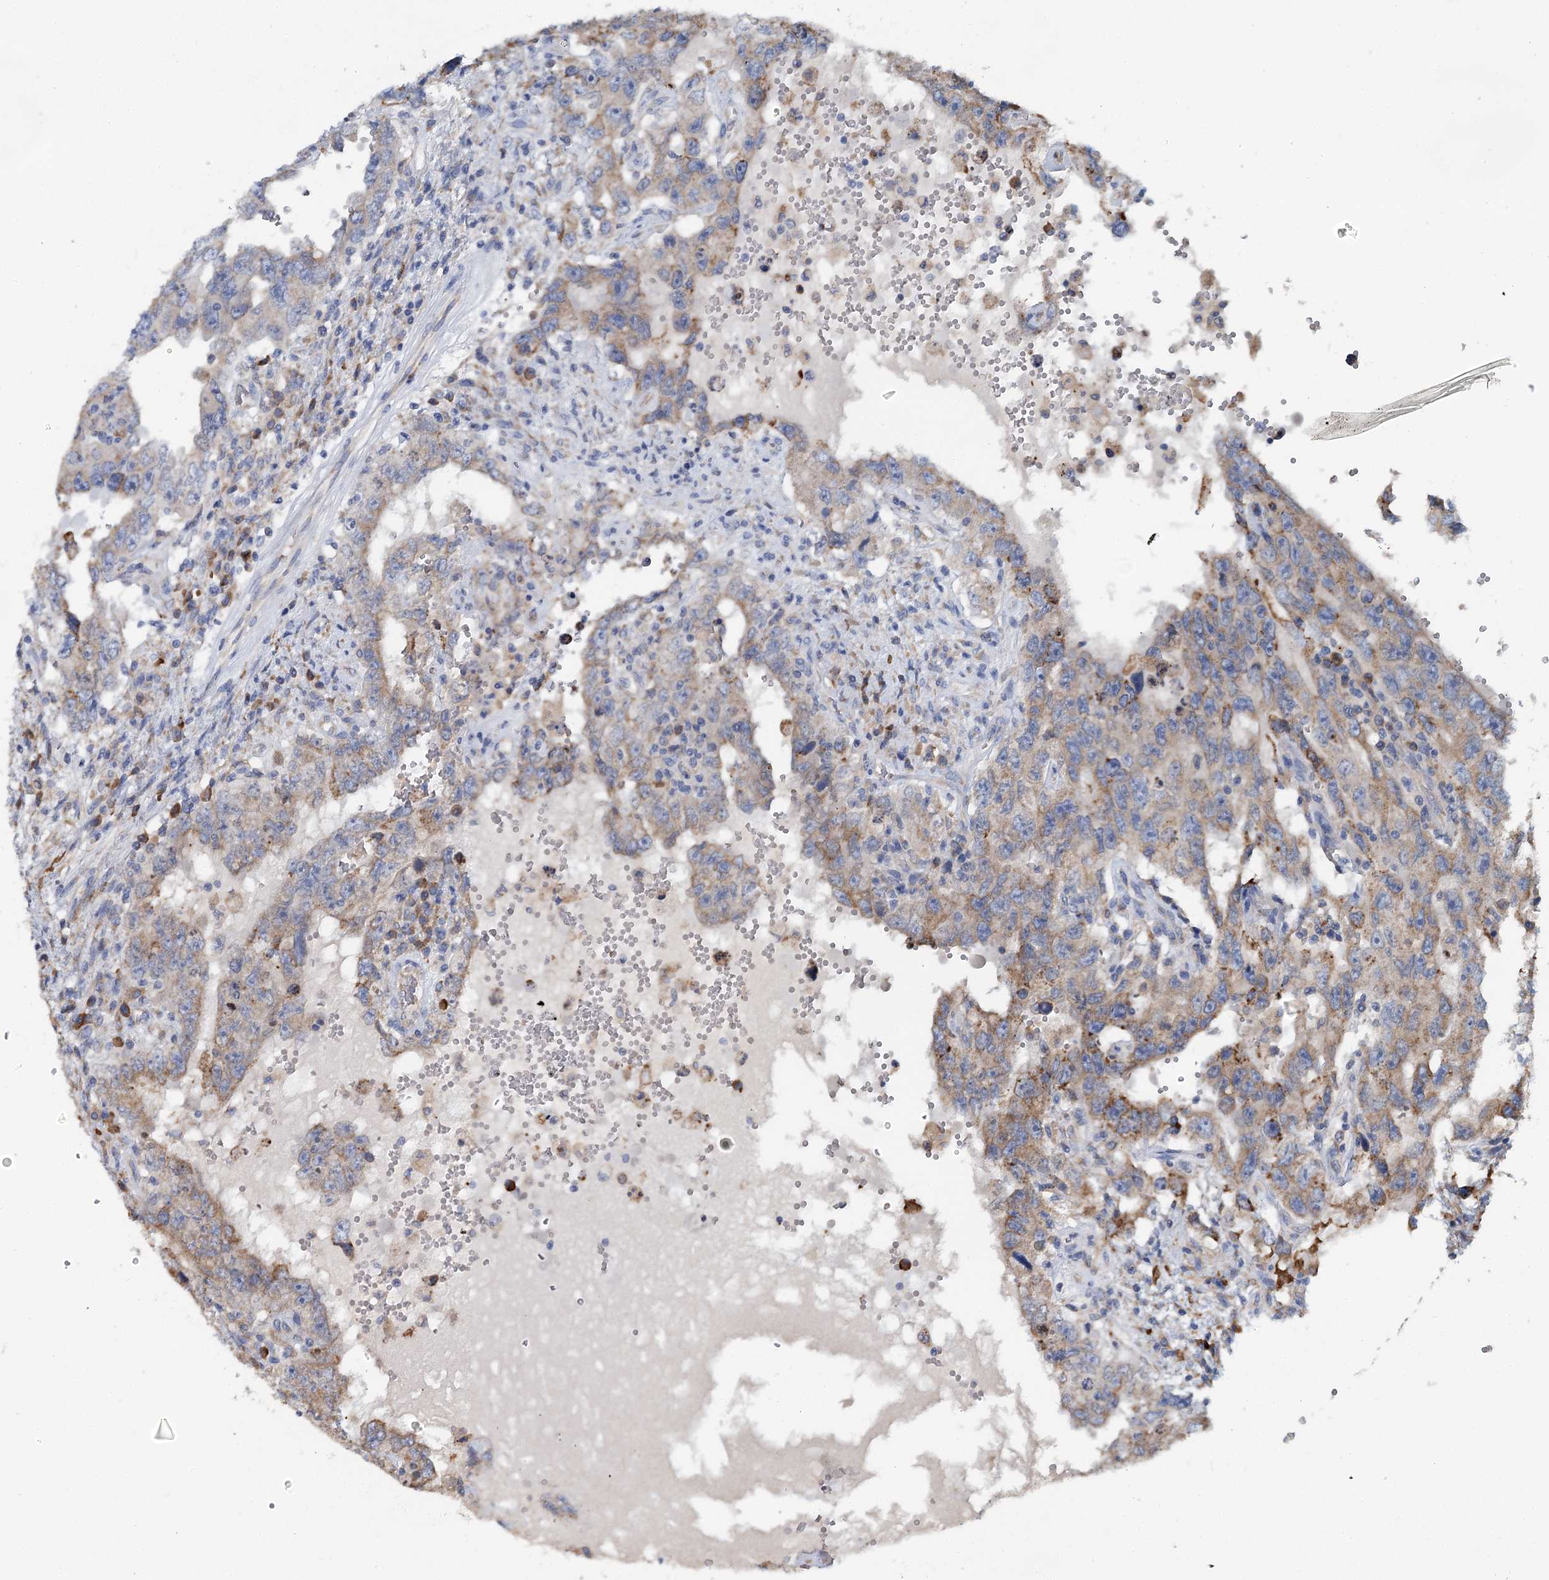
{"staining": {"intensity": "moderate", "quantity": "<25%", "location": "cytoplasmic/membranous"}, "tissue": "testis cancer", "cell_type": "Tumor cells", "image_type": "cancer", "snomed": [{"axis": "morphology", "description": "Carcinoma, Embryonal, NOS"}, {"axis": "topography", "description": "Testis"}], "caption": "Testis cancer (embryonal carcinoma) was stained to show a protein in brown. There is low levels of moderate cytoplasmic/membranous positivity in about <25% of tumor cells.", "gene": "ANKRD16", "patient": {"sex": "male", "age": 26}}